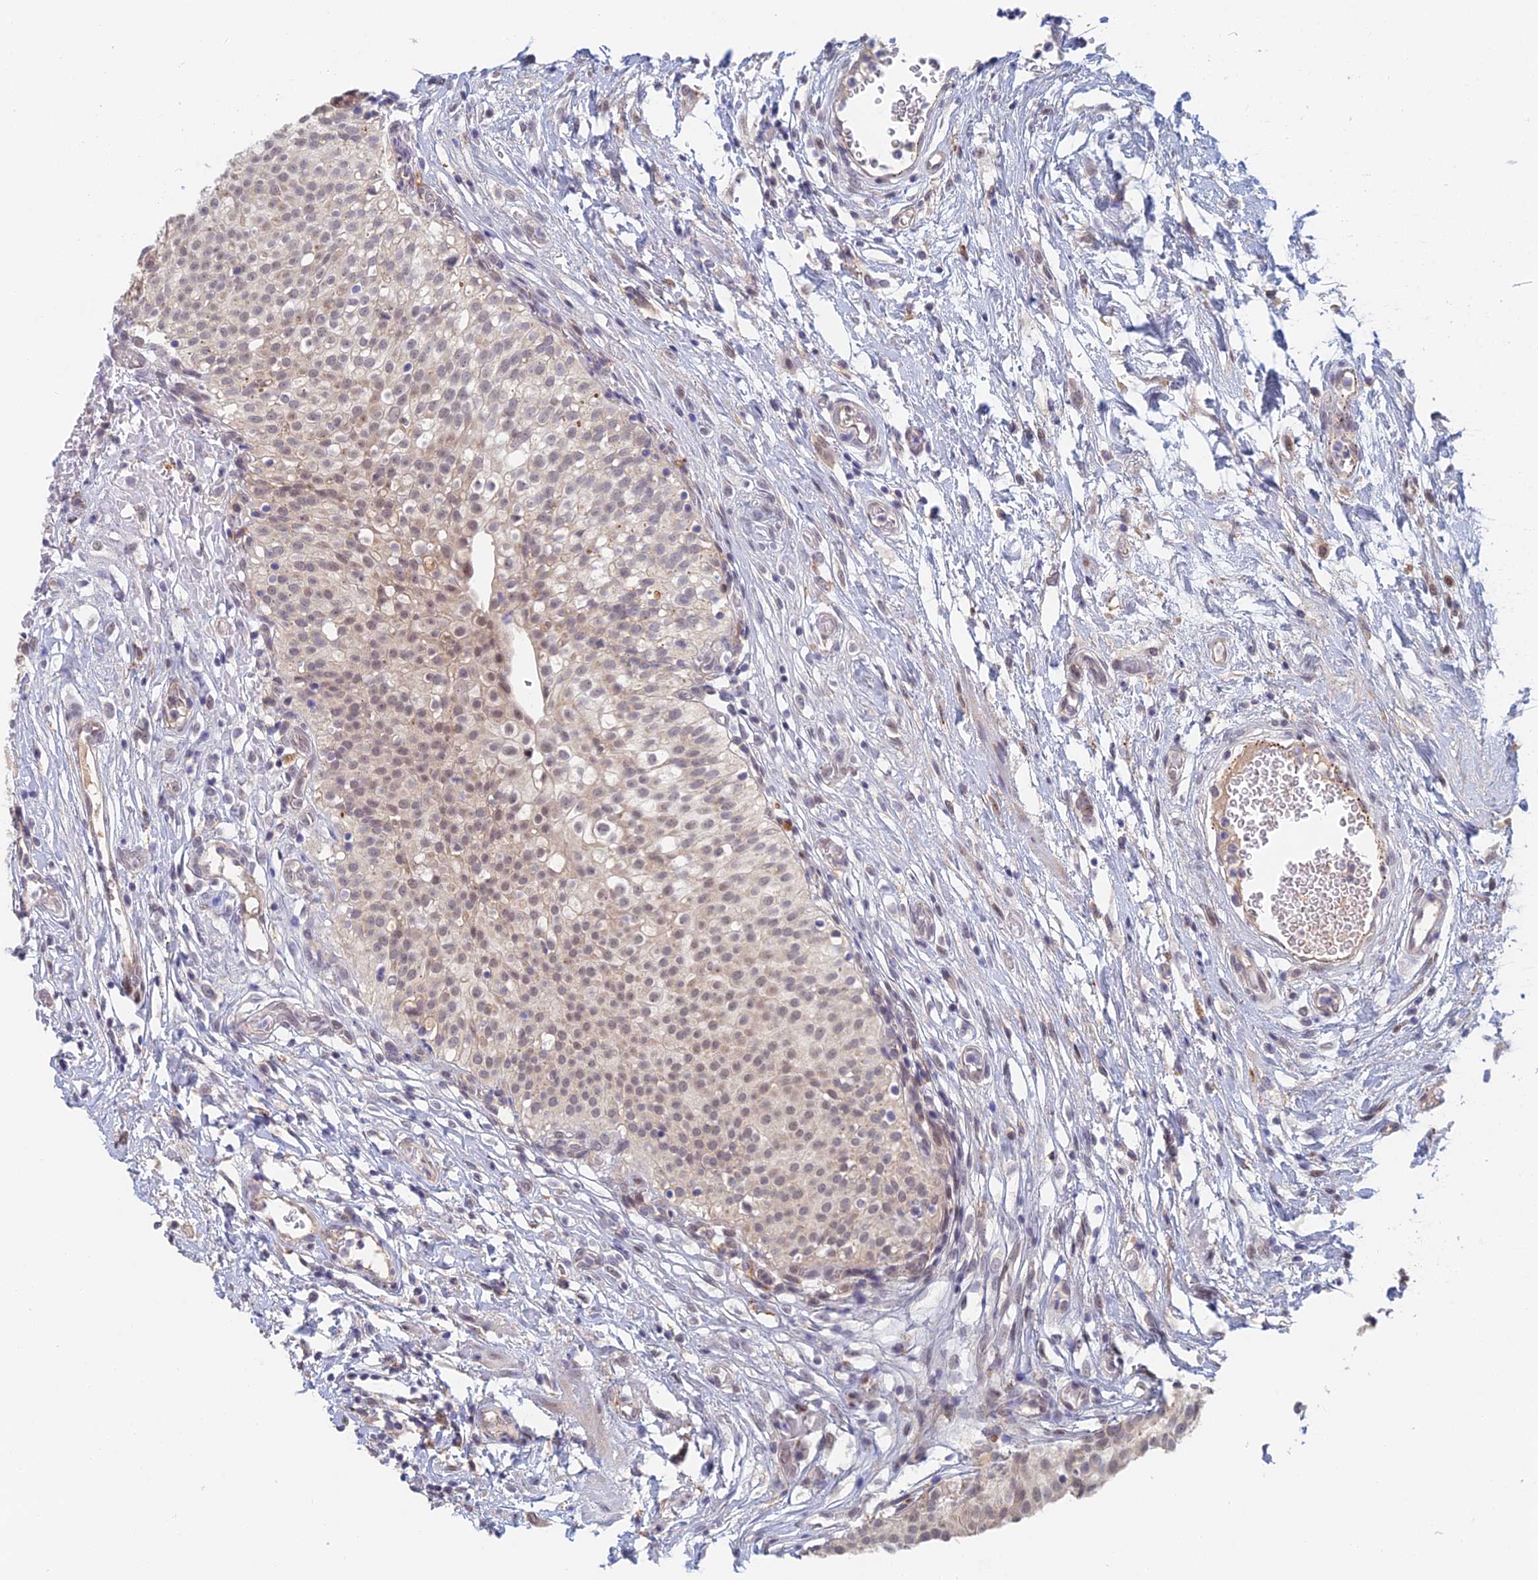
{"staining": {"intensity": "moderate", "quantity": ">75%", "location": "nuclear"}, "tissue": "urinary bladder", "cell_type": "Urothelial cells", "image_type": "normal", "snomed": [{"axis": "morphology", "description": "Normal tissue, NOS"}, {"axis": "topography", "description": "Urinary bladder"}], "caption": "Protein staining displays moderate nuclear staining in about >75% of urothelial cells in unremarkable urinary bladder.", "gene": "ZUP1", "patient": {"sex": "male", "age": 55}}